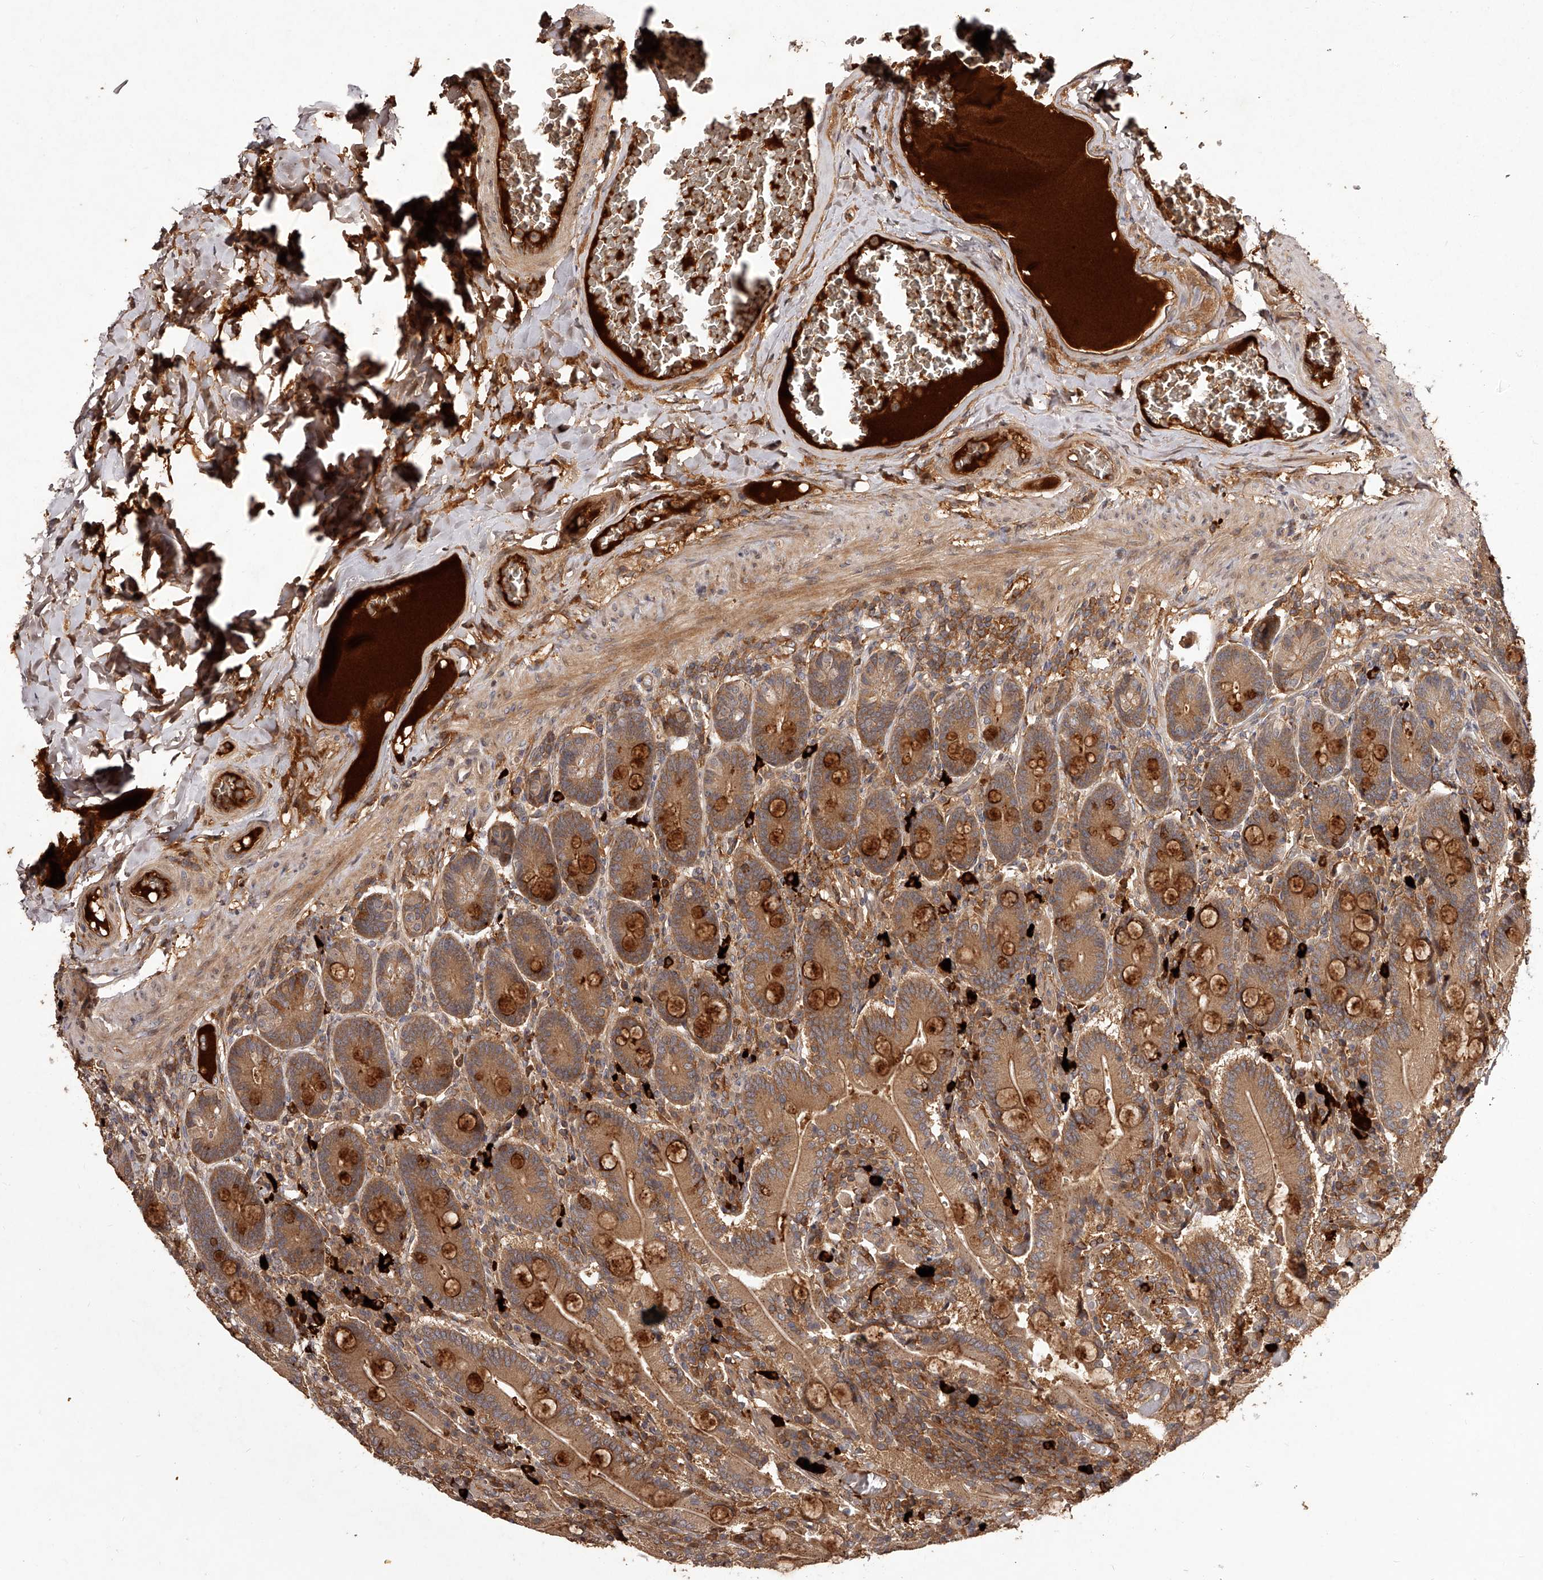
{"staining": {"intensity": "strong", "quantity": ">75%", "location": "cytoplasmic/membranous"}, "tissue": "duodenum", "cell_type": "Glandular cells", "image_type": "normal", "snomed": [{"axis": "morphology", "description": "Normal tissue, NOS"}, {"axis": "topography", "description": "Duodenum"}], "caption": "The immunohistochemical stain highlights strong cytoplasmic/membranous positivity in glandular cells of unremarkable duodenum. (DAB (3,3'-diaminobenzidine) IHC, brown staining for protein, blue staining for nuclei).", "gene": "CRYZL1", "patient": {"sex": "female", "age": 62}}